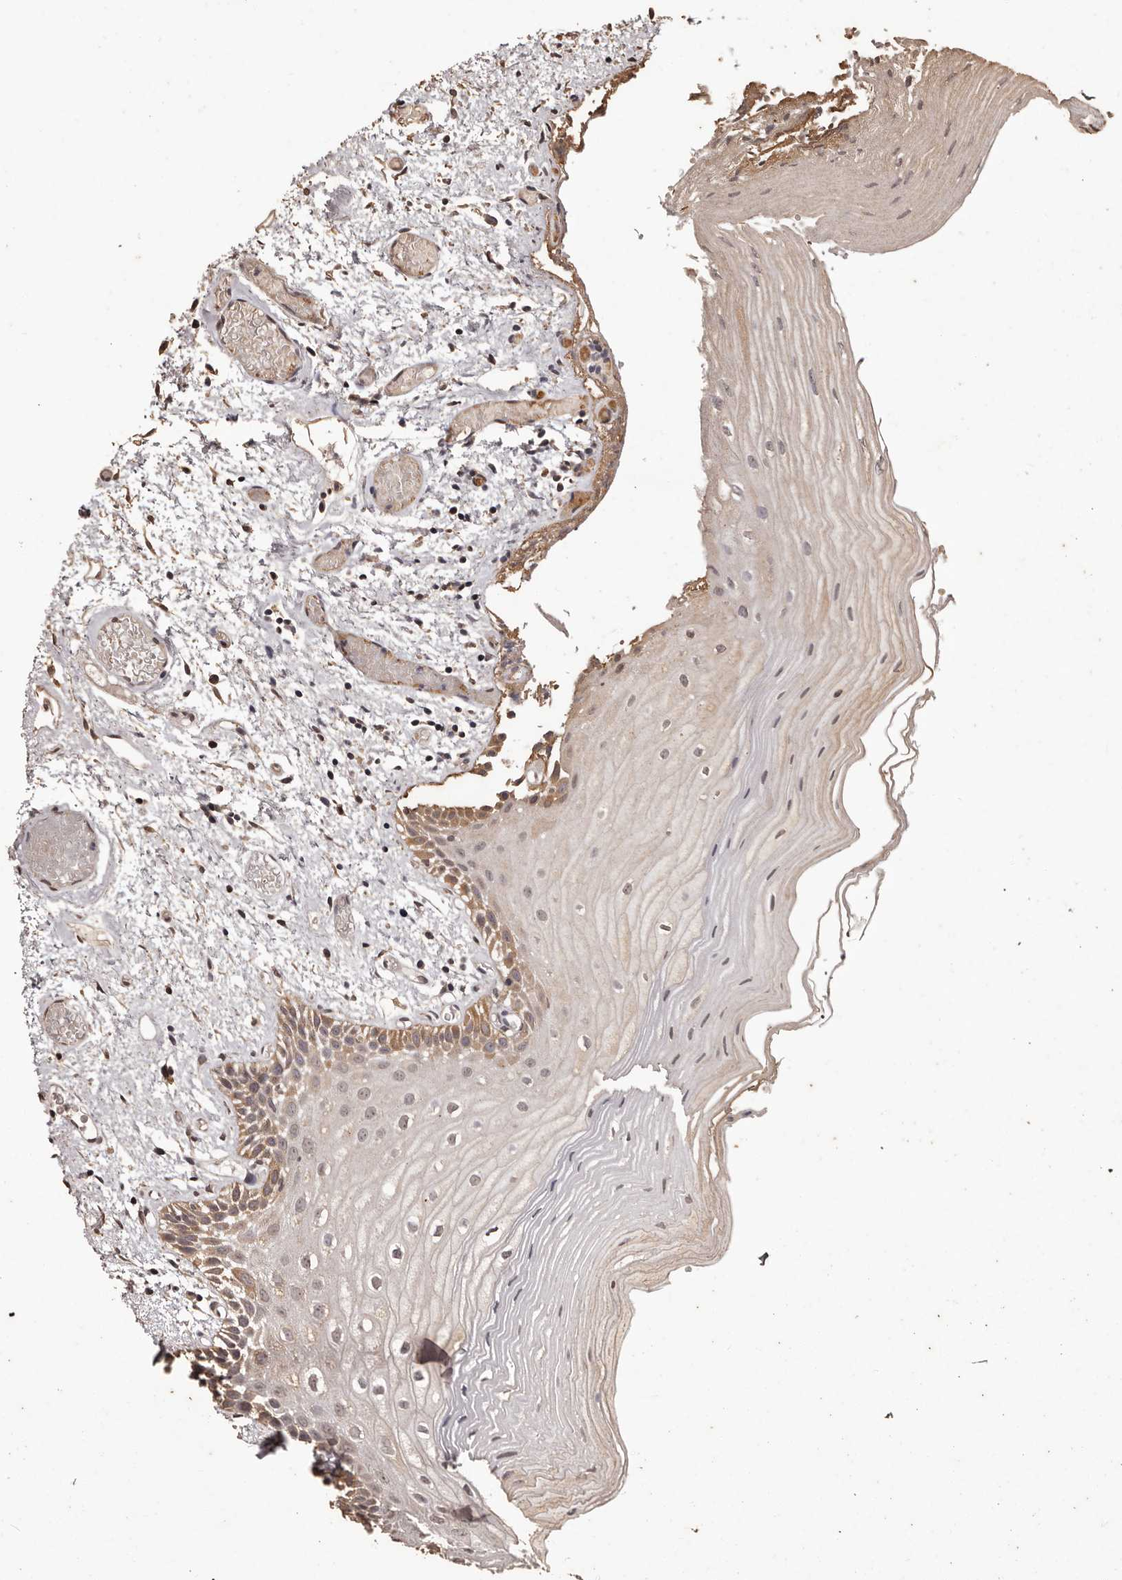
{"staining": {"intensity": "moderate", "quantity": "<25%", "location": "cytoplasmic/membranous"}, "tissue": "oral mucosa", "cell_type": "Squamous epithelial cells", "image_type": "normal", "snomed": [{"axis": "morphology", "description": "Normal tissue, NOS"}, {"axis": "topography", "description": "Oral tissue"}], "caption": "Squamous epithelial cells show moderate cytoplasmic/membranous expression in approximately <25% of cells in unremarkable oral mucosa. Immunohistochemistry stains the protein of interest in brown and the nuclei are stained blue.", "gene": "NAV1", "patient": {"sex": "male", "age": 52}}